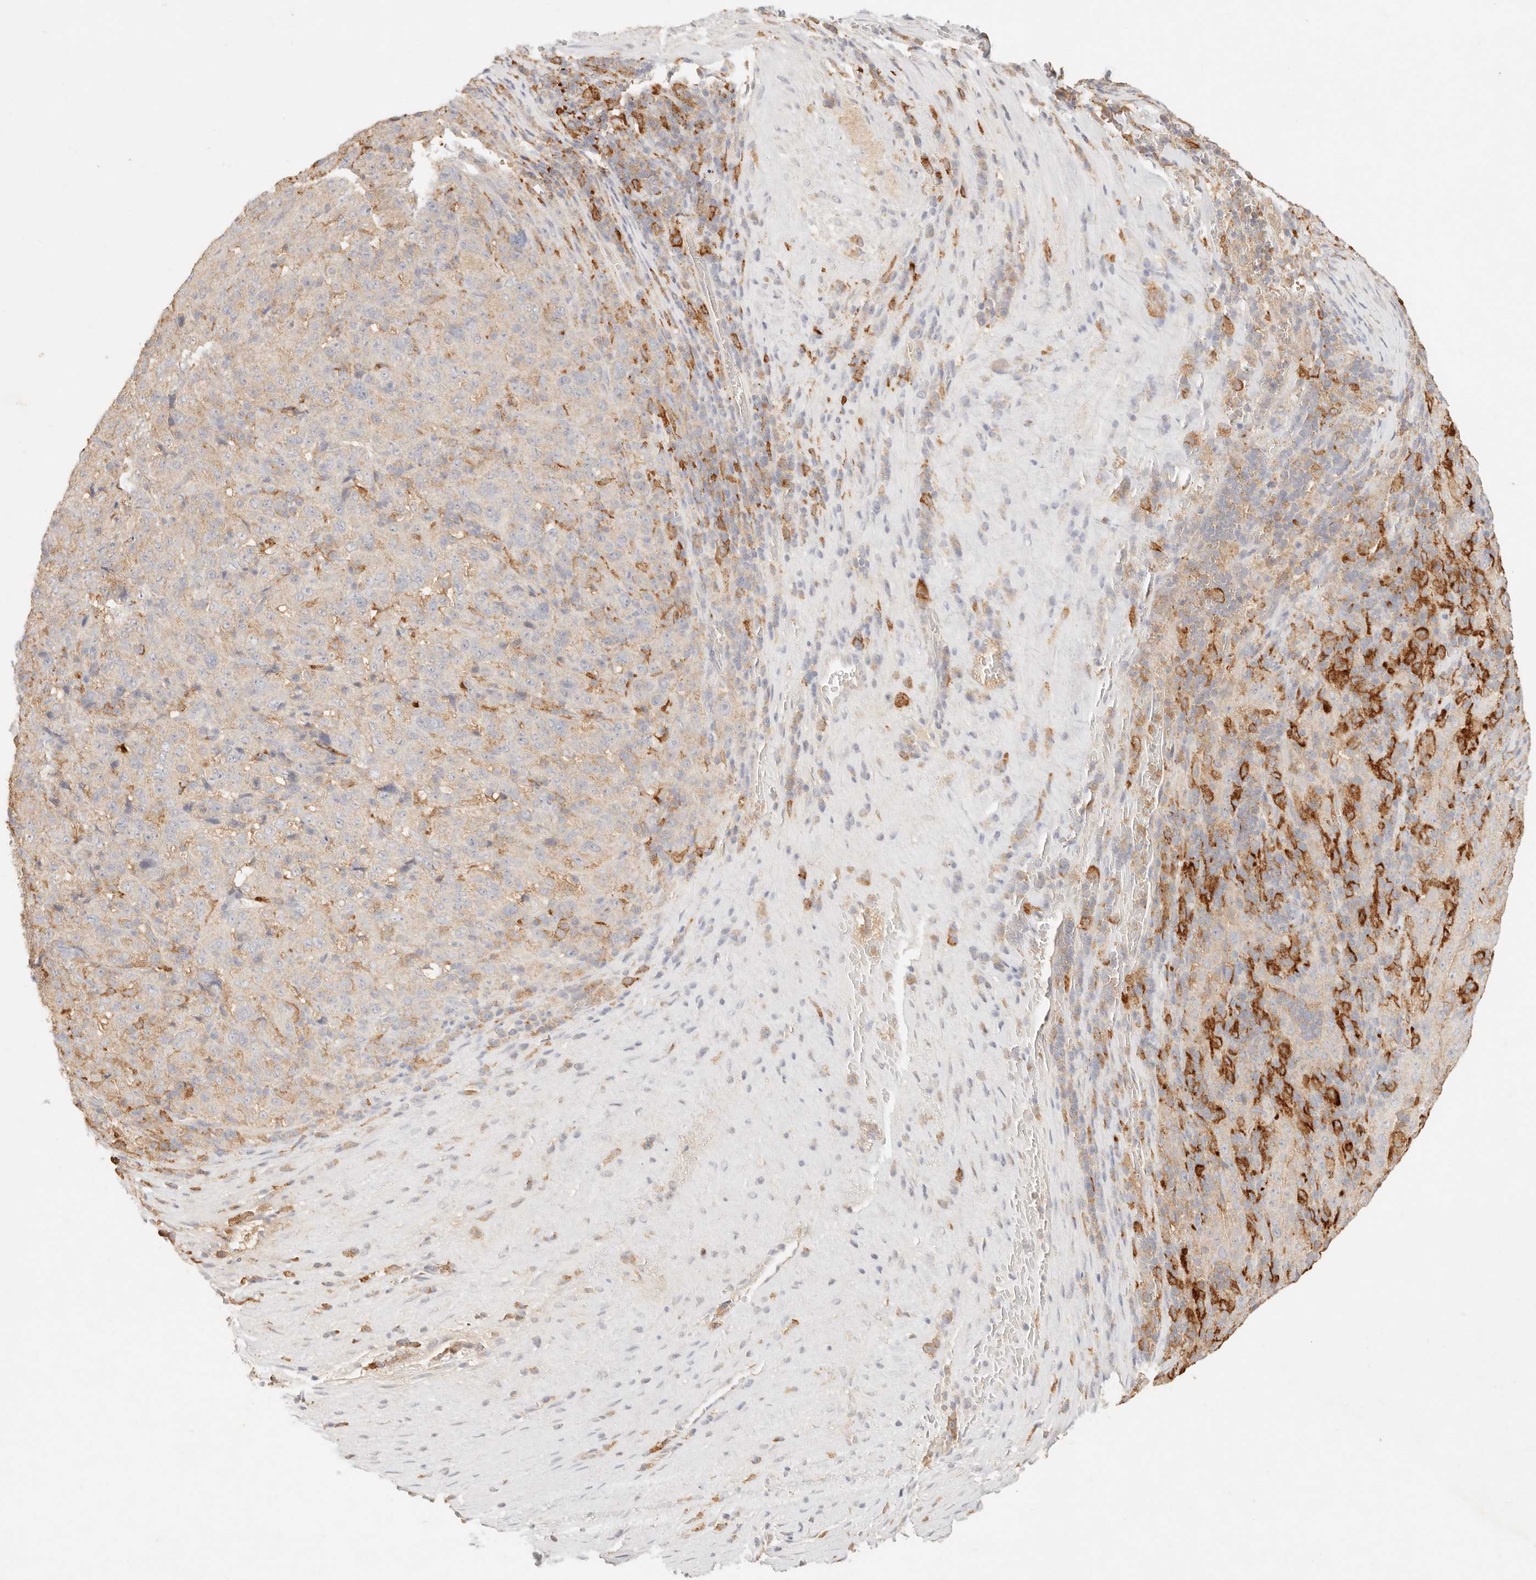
{"staining": {"intensity": "weak", "quantity": "25%-75%", "location": "cytoplasmic/membranous"}, "tissue": "pancreatic cancer", "cell_type": "Tumor cells", "image_type": "cancer", "snomed": [{"axis": "morphology", "description": "Adenocarcinoma, NOS"}, {"axis": "topography", "description": "Pancreas"}], "caption": "IHC histopathology image of pancreatic cancer stained for a protein (brown), which shows low levels of weak cytoplasmic/membranous expression in approximately 25%-75% of tumor cells.", "gene": "HK2", "patient": {"sex": "male", "age": 63}}